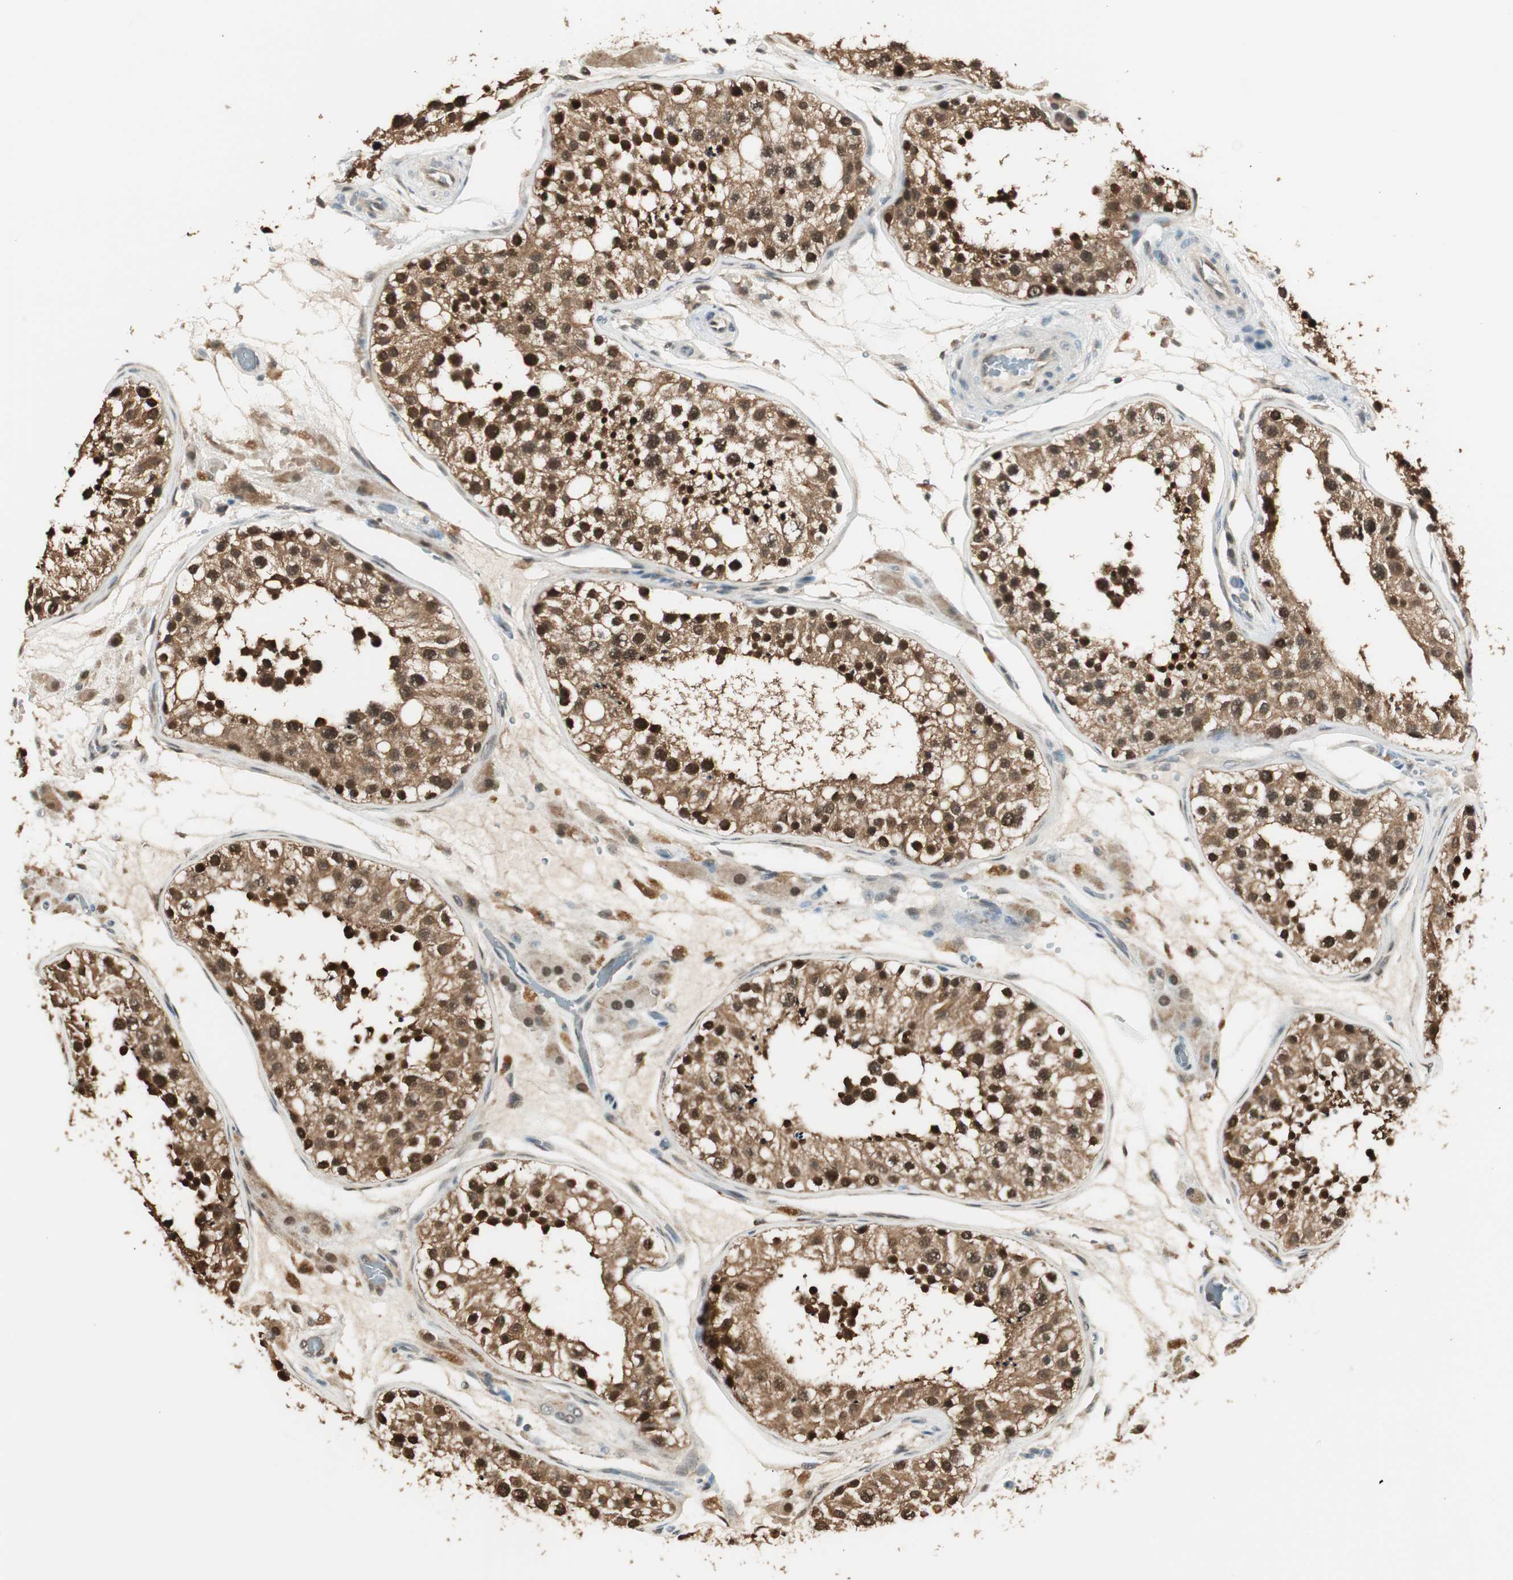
{"staining": {"intensity": "strong", "quantity": "25%-75%", "location": "nuclear"}, "tissue": "testis", "cell_type": "Cells in seminiferous ducts", "image_type": "normal", "snomed": [{"axis": "morphology", "description": "Normal tissue, NOS"}, {"axis": "topography", "description": "Testis"}], "caption": "Cells in seminiferous ducts demonstrate high levels of strong nuclear positivity in approximately 25%-75% of cells in normal testis.", "gene": "USP5", "patient": {"sex": "male", "age": 26}}